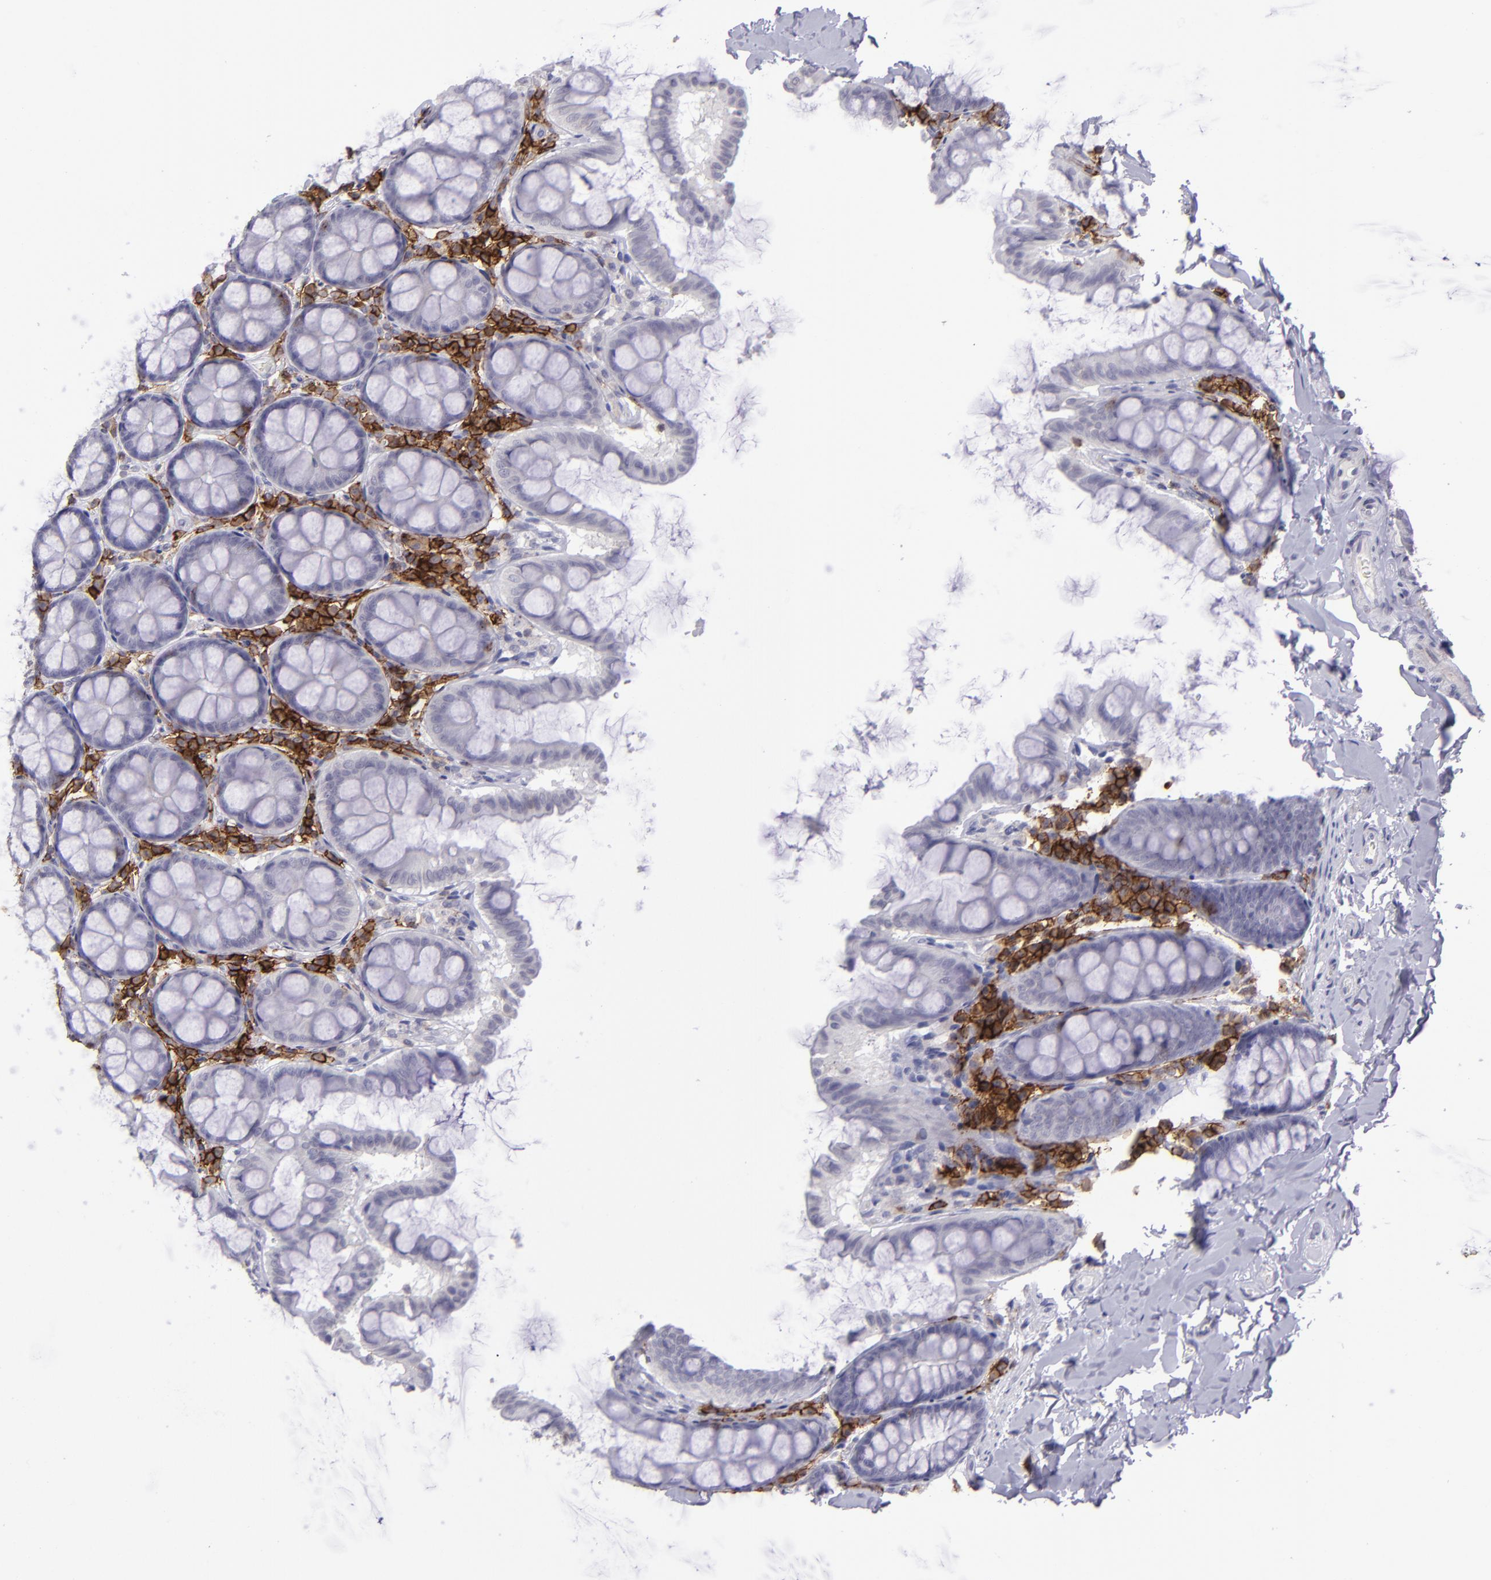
{"staining": {"intensity": "negative", "quantity": "none", "location": "none"}, "tissue": "colon", "cell_type": "Endothelial cells", "image_type": "normal", "snomed": [{"axis": "morphology", "description": "Normal tissue, NOS"}, {"axis": "topography", "description": "Colon"}], "caption": "DAB immunohistochemical staining of unremarkable human colon reveals no significant positivity in endothelial cells. (Immunohistochemistry (ihc), brightfield microscopy, high magnification).", "gene": "CD48", "patient": {"sex": "female", "age": 61}}